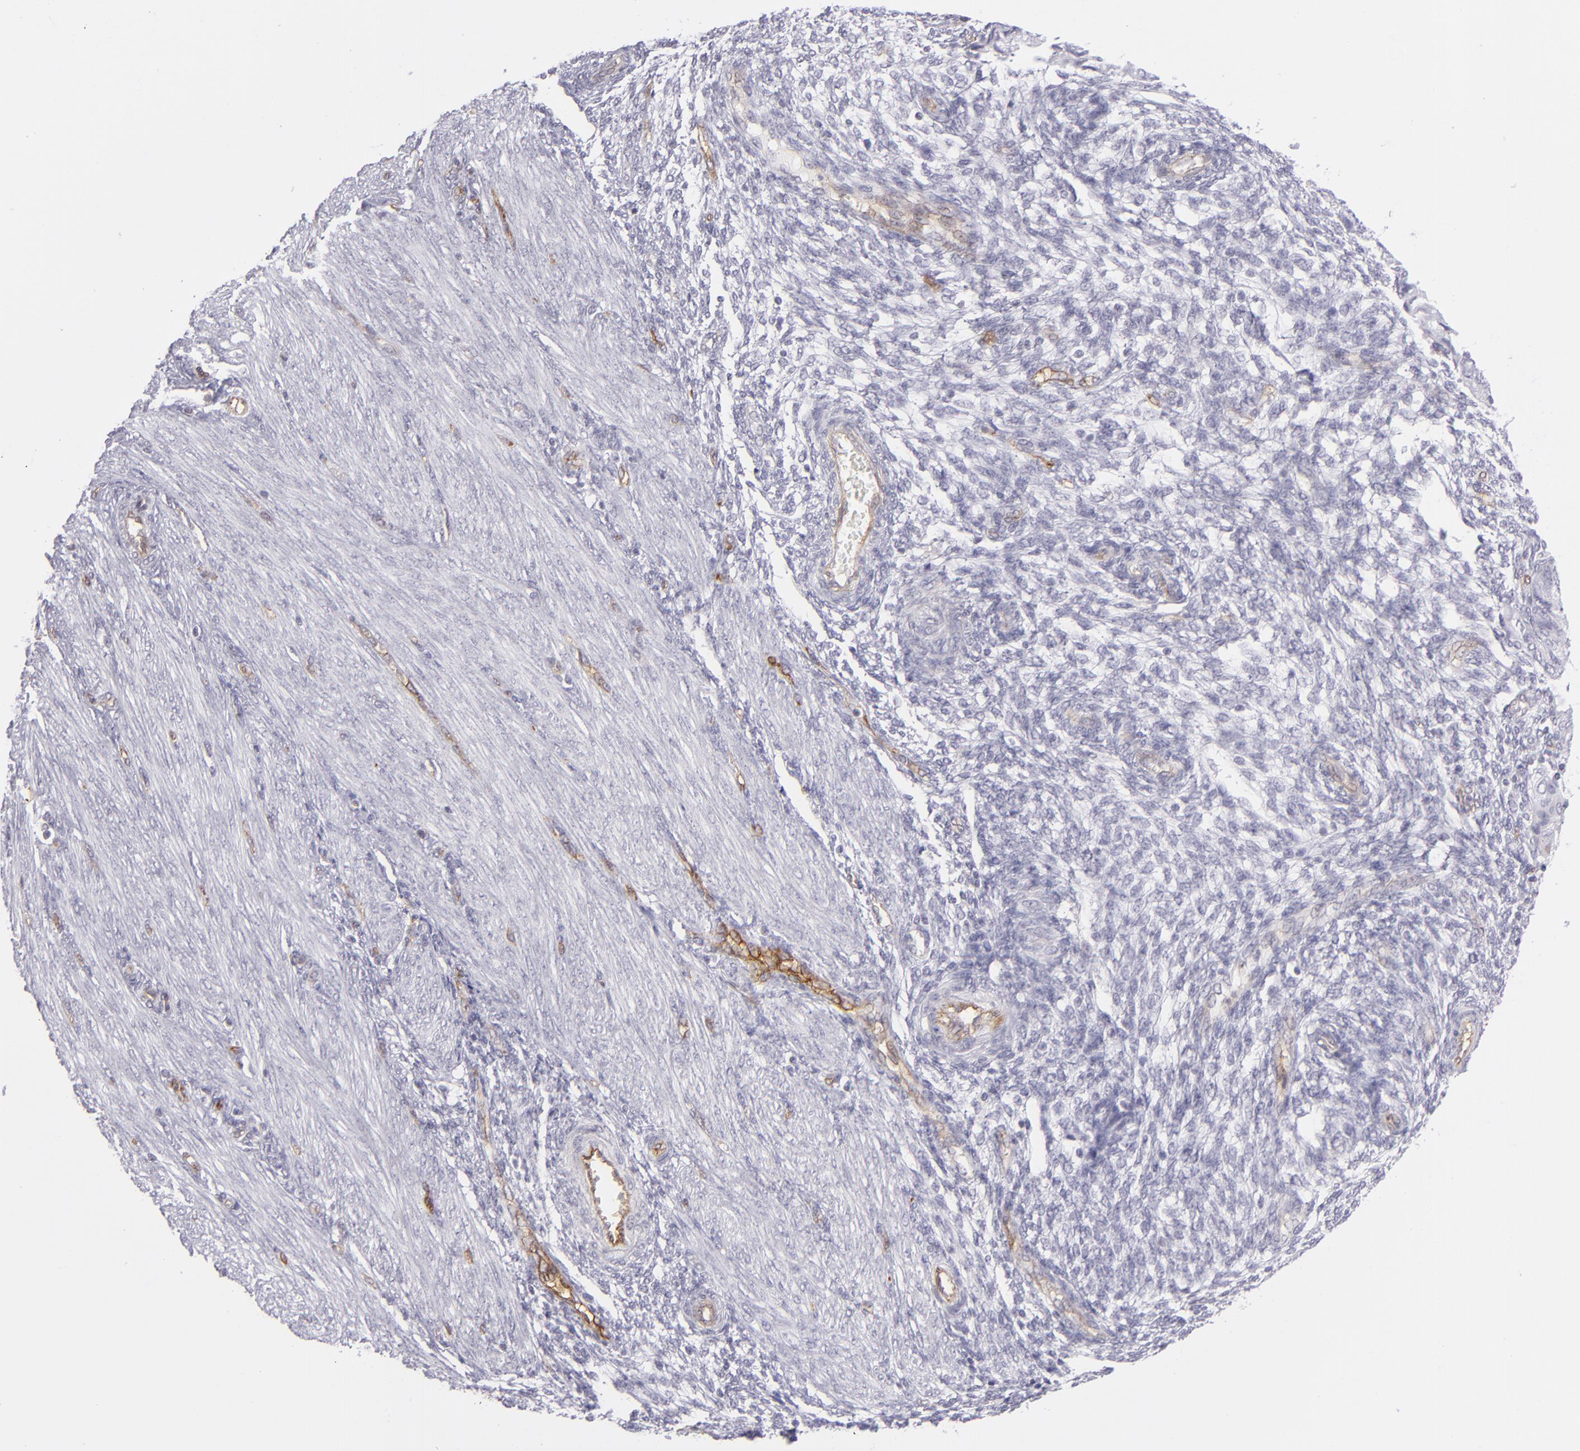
{"staining": {"intensity": "negative", "quantity": "none", "location": "none"}, "tissue": "endometrial cancer", "cell_type": "Tumor cells", "image_type": "cancer", "snomed": [{"axis": "morphology", "description": "Adenocarcinoma, NOS"}, {"axis": "topography", "description": "Endometrium"}], "caption": "An immunohistochemistry (IHC) photomicrograph of endometrial adenocarcinoma is shown. There is no staining in tumor cells of endometrial adenocarcinoma. (Brightfield microscopy of DAB IHC at high magnification).", "gene": "THBD", "patient": {"sex": "female", "age": 51}}